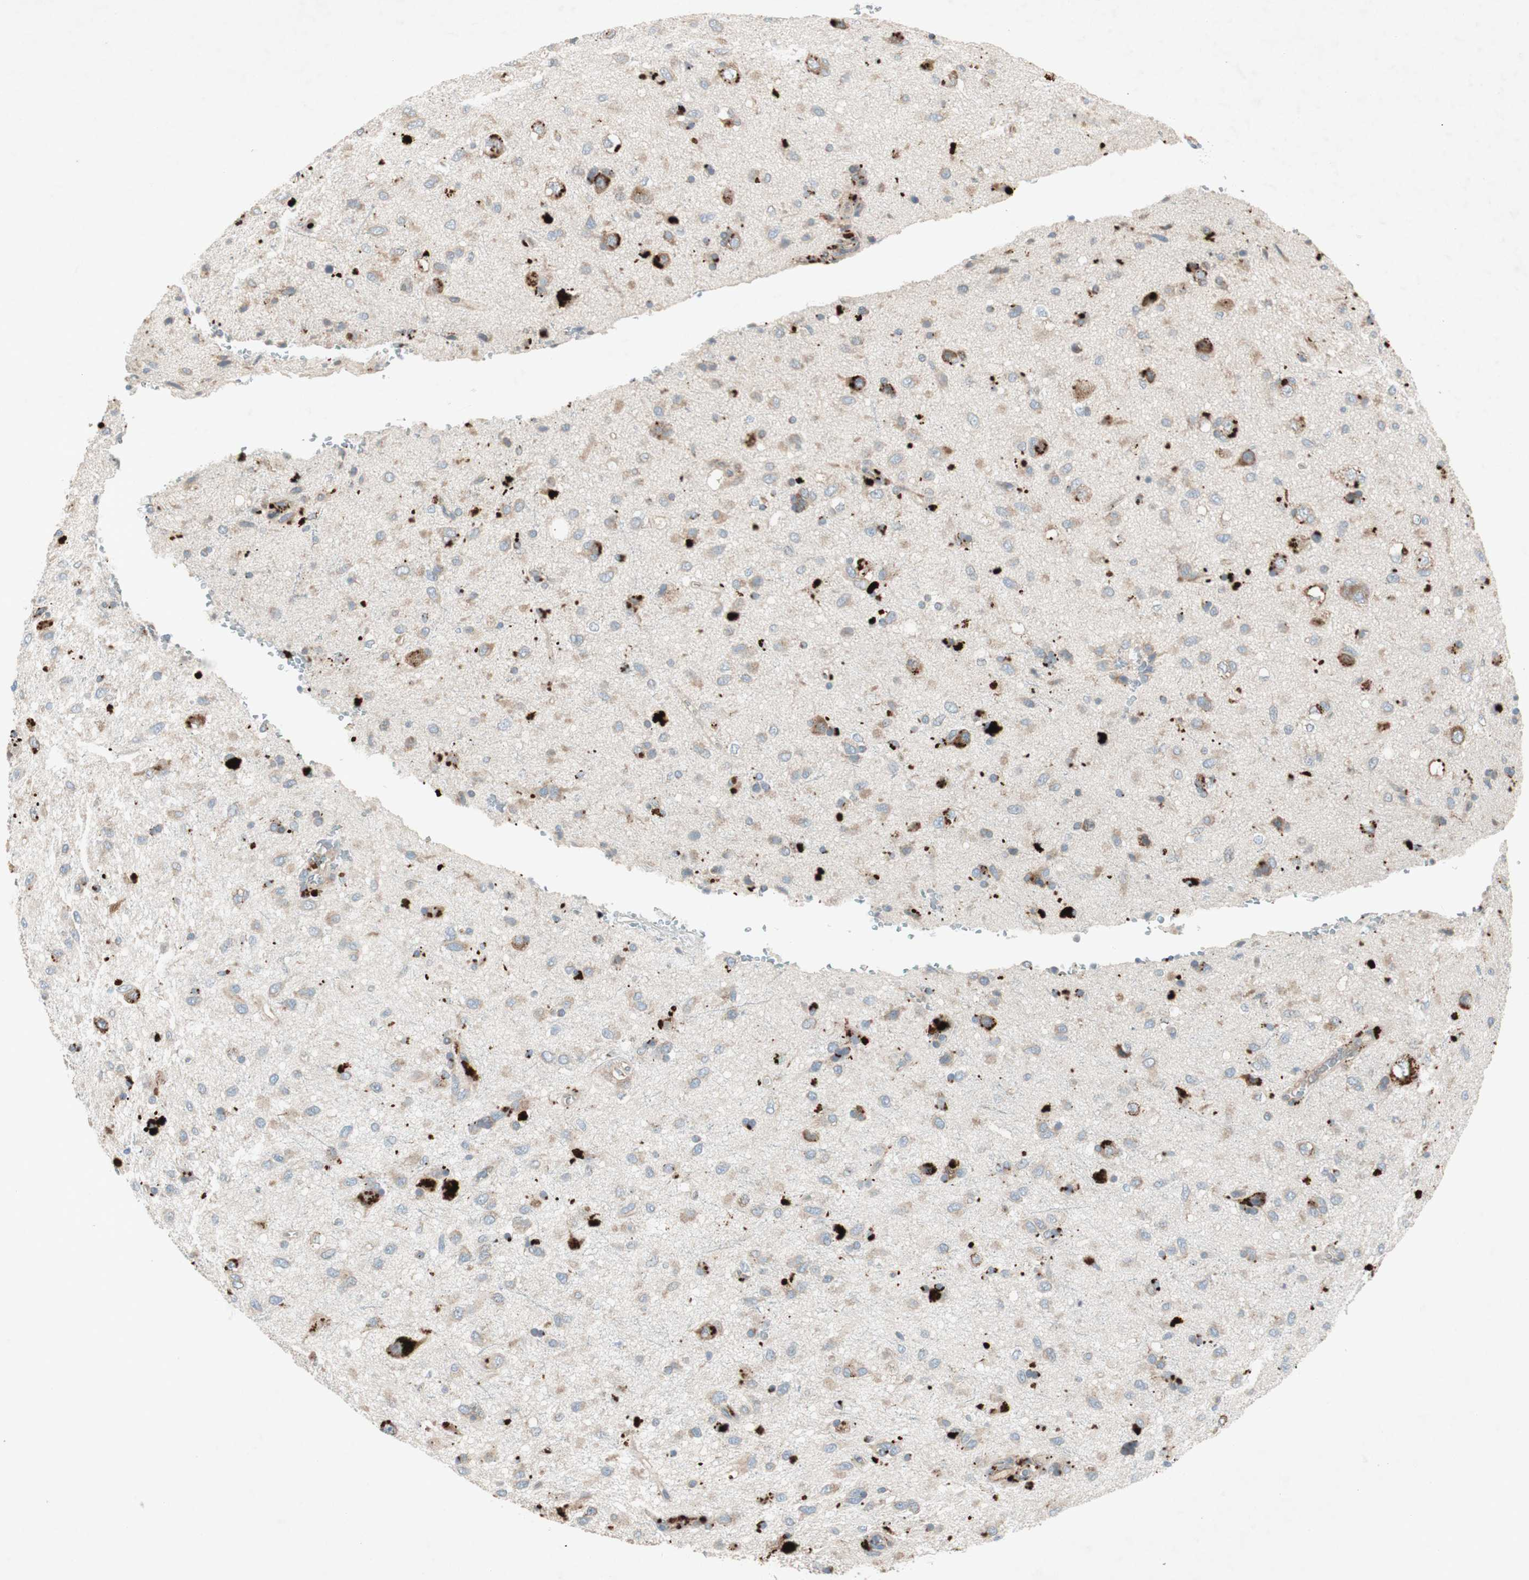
{"staining": {"intensity": "weak", "quantity": "25%-75%", "location": "cytoplasmic/membranous"}, "tissue": "glioma", "cell_type": "Tumor cells", "image_type": "cancer", "snomed": [{"axis": "morphology", "description": "Glioma, malignant, Low grade"}, {"axis": "topography", "description": "Brain"}], "caption": "A micrograph showing weak cytoplasmic/membranous staining in about 25%-75% of tumor cells in glioma, as visualized by brown immunohistochemical staining.", "gene": "RPL23", "patient": {"sex": "male", "age": 77}}